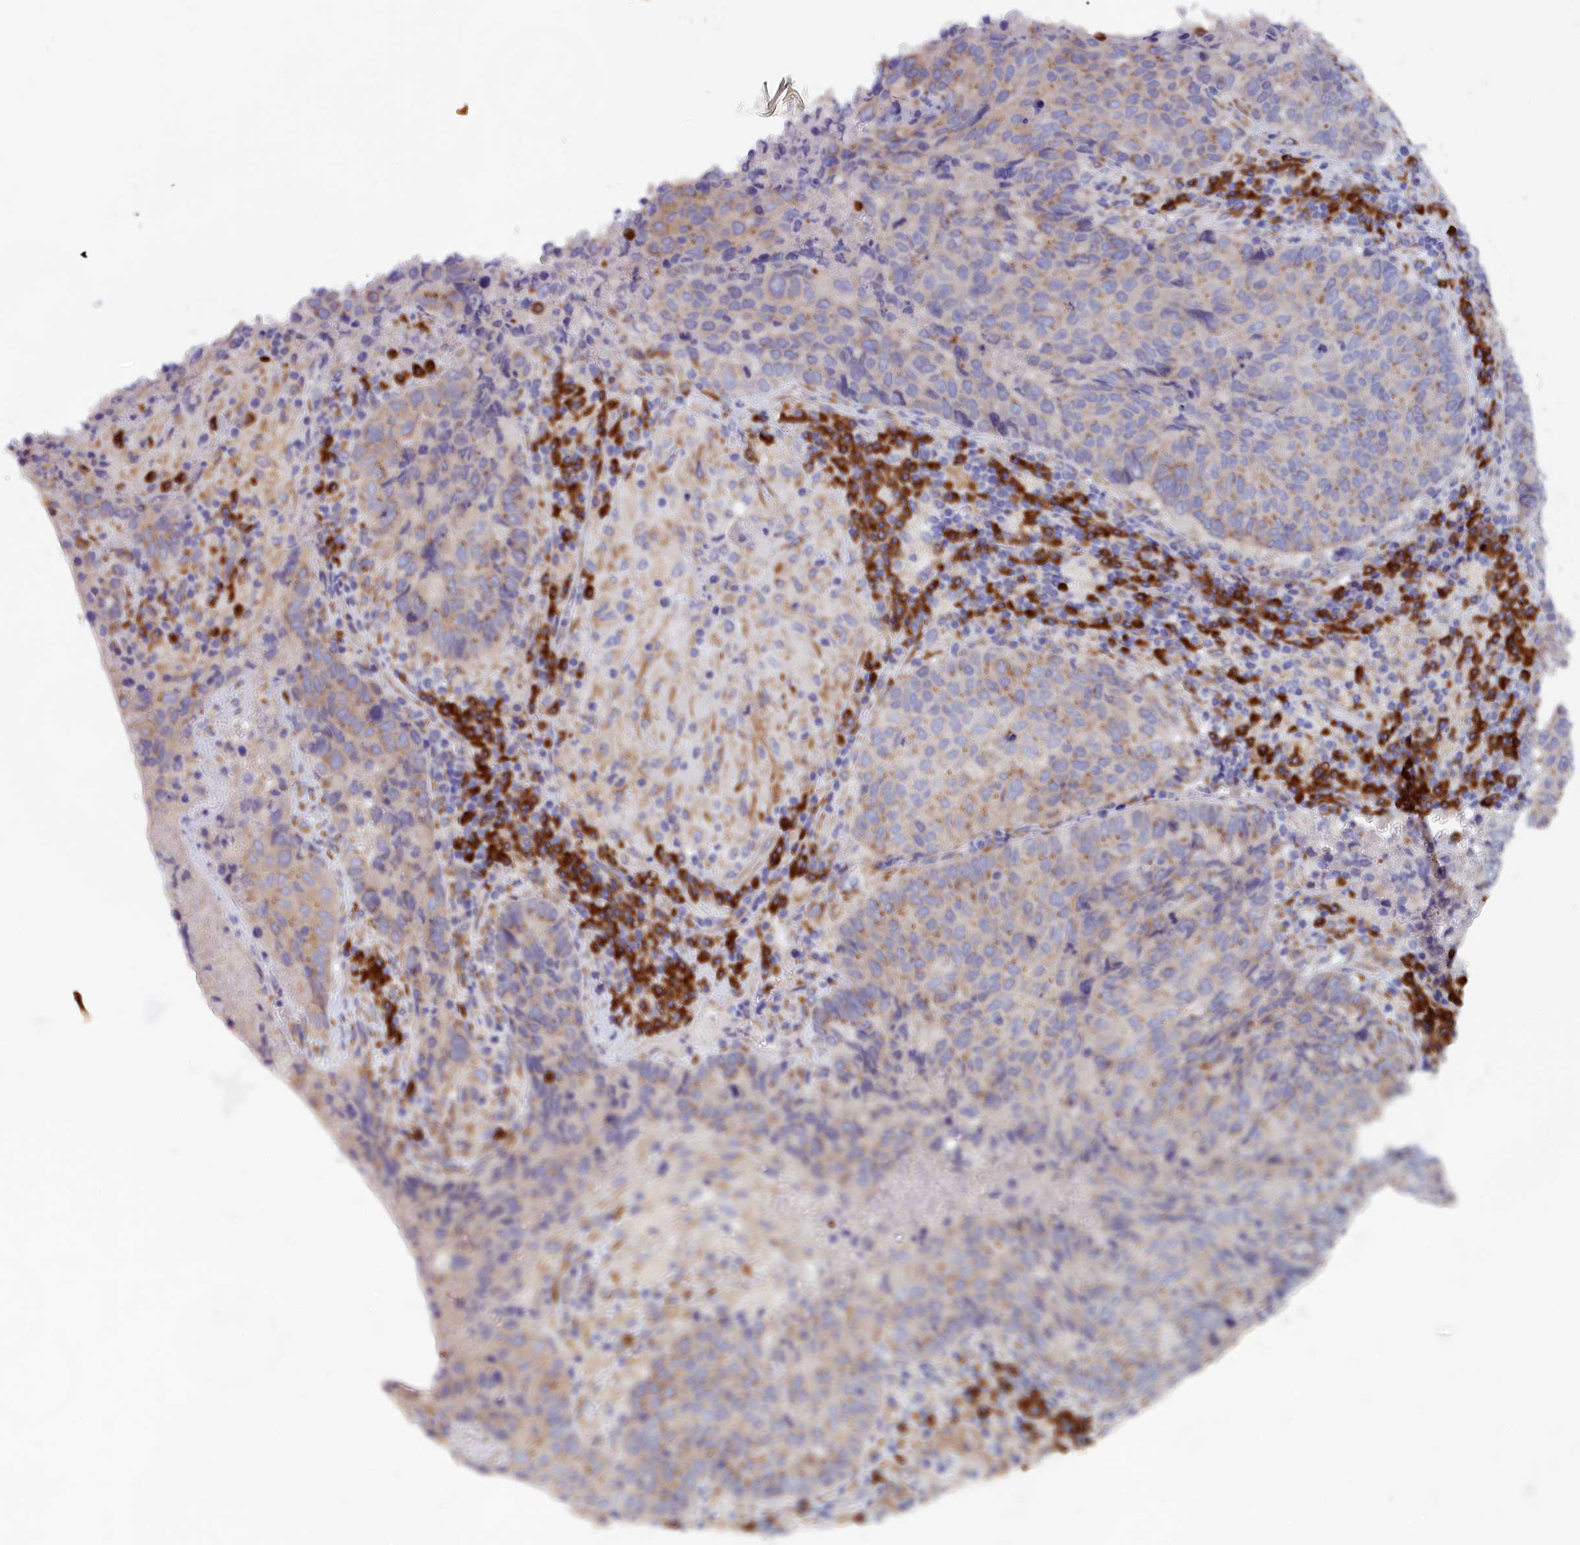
{"staining": {"intensity": "moderate", "quantity": "<25%", "location": "cytoplasmic/membranous"}, "tissue": "lung cancer", "cell_type": "Tumor cells", "image_type": "cancer", "snomed": [{"axis": "morphology", "description": "Squamous cell carcinoma, NOS"}, {"axis": "topography", "description": "Lung"}], "caption": "Approximately <25% of tumor cells in human lung cancer (squamous cell carcinoma) display moderate cytoplasmic/membranous protein staining as visualized by brown immunohistochemical staining.", "gene": "CCDC68", "patient": {"sex": "male", "age": 73}}